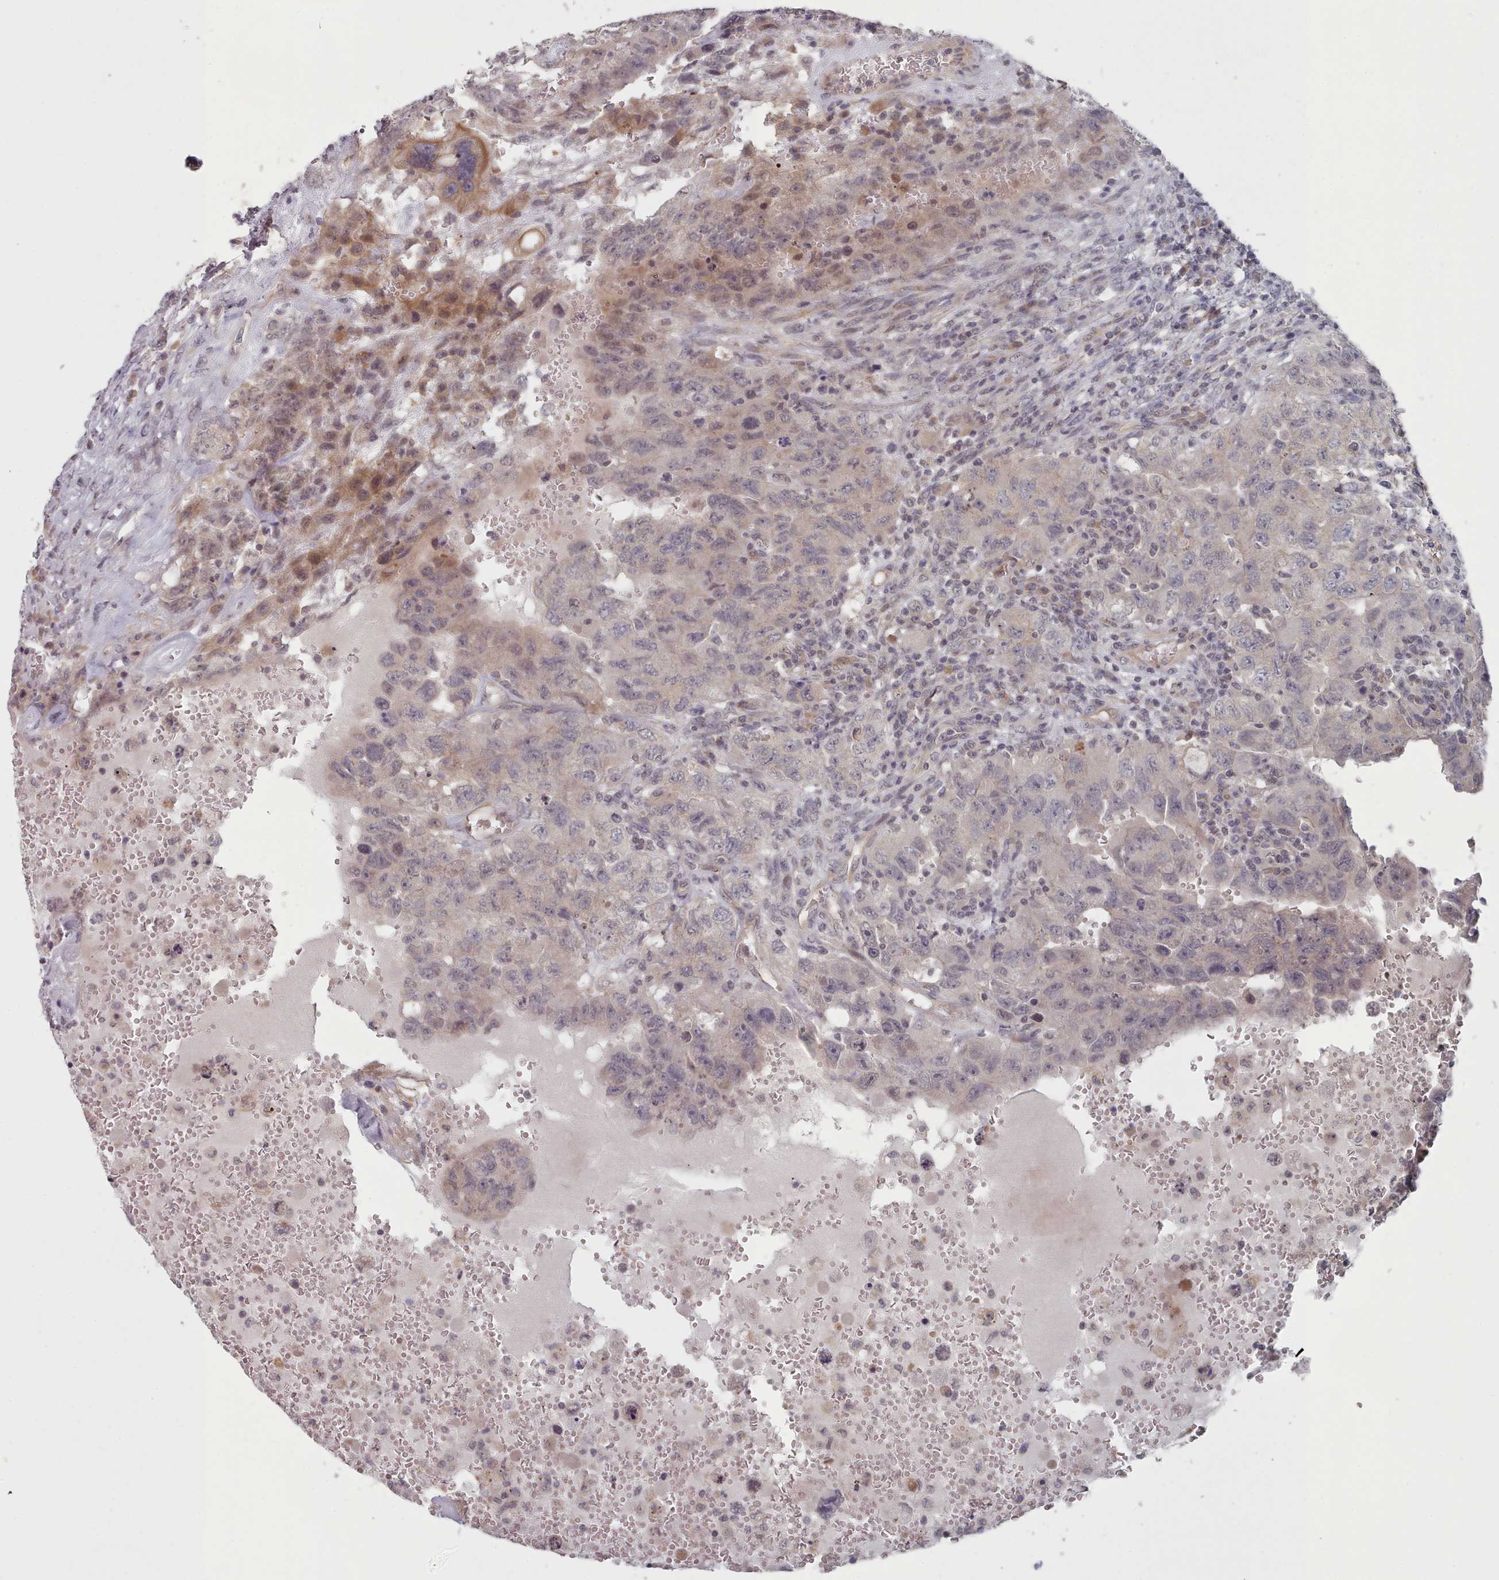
{"staining": {"intensity": "moderate", "quantity": "<25%", "location": "cytoplasmic/membranous,nuclear"}, "tissue": "testis cancer", "cell_type": "Tumor cells", "image_type": "cancer", "snomed": [{"axis": "morphology", "description": "Carcinoma, Embryonal, NOS"}, {"axis": "topography", "description": "Testis"}], "caption": "Testis cancer stained with immunohistochemistry demonstrates moderate cytoplasmic/membranous and nuclear staining in approximately <25% of tumor cells.", "gene": "HYAL3", "patient": {"sex": "male", "age": 26}}